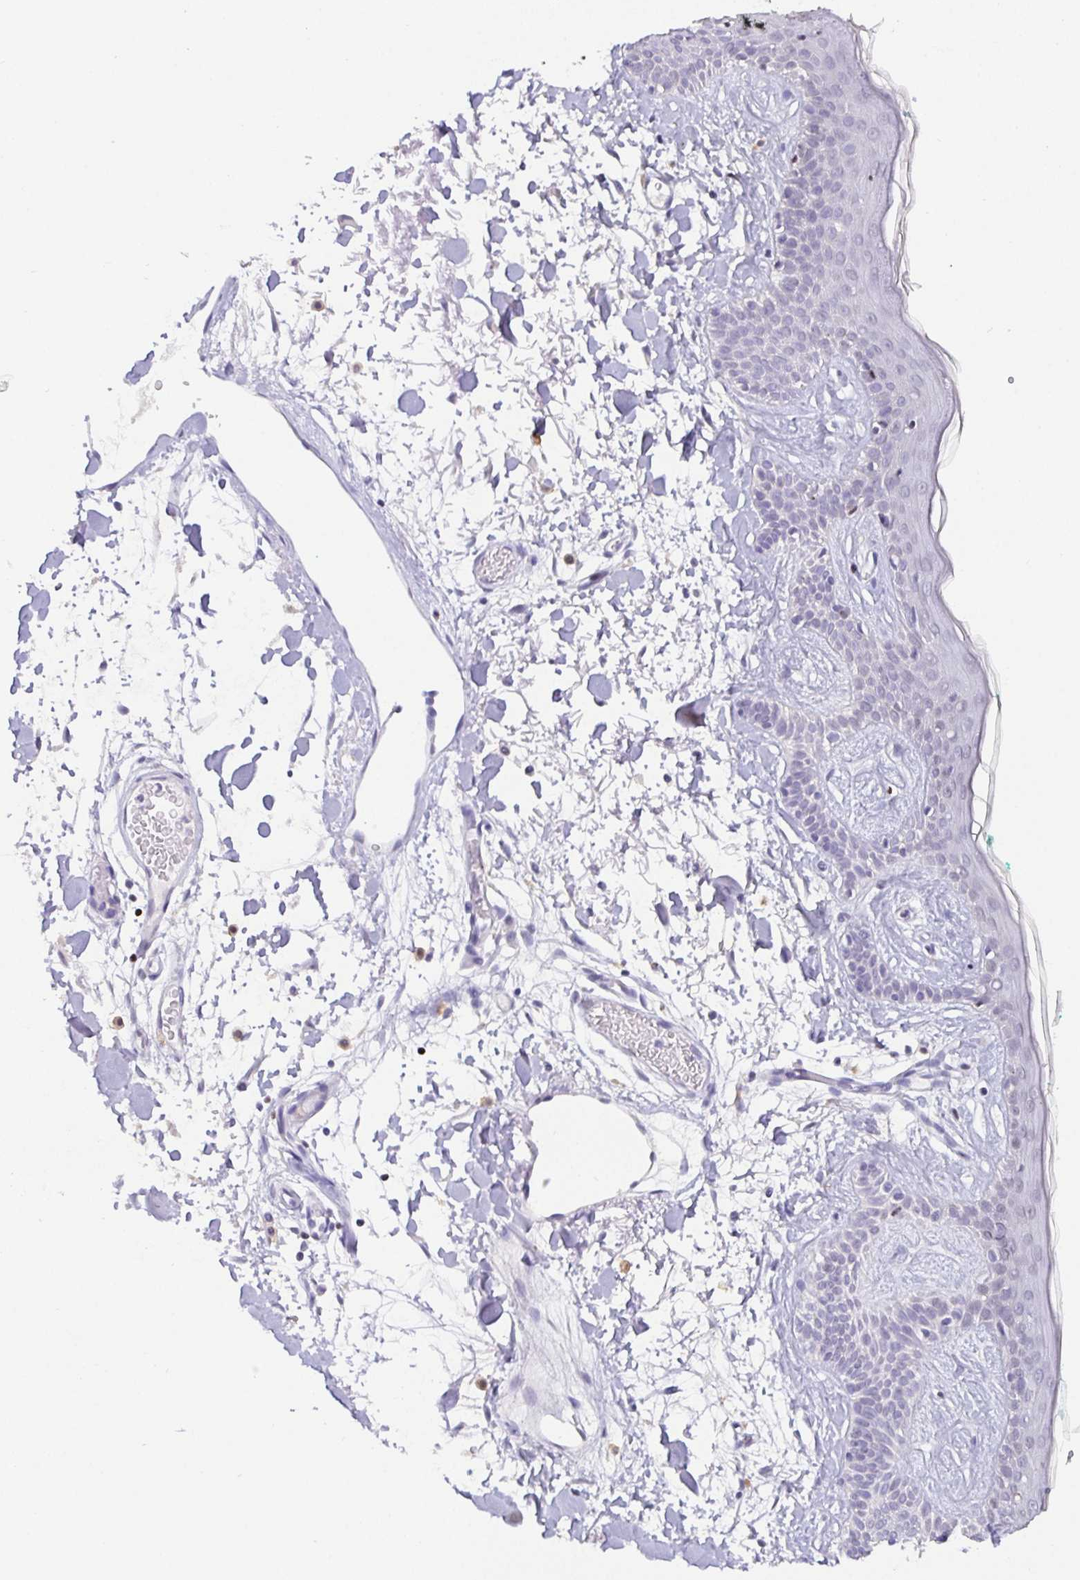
{"staining": {"intensity": "negative", "quantity": "none", "location": "none"}, "tissue": "skin", "cell_type": "Fibroblasts", "image_type": "normal", "snomed": [{"axis": "morphology", "description": "Normal tissue, NOS"}, {"axis": "topography", "description": "Skin"}], "caption": "DAB immunohistochemical staining of benign skin reveals no significant staining in fibroblasts.", "gene": "SATB1", "patient": {"sex": "male", "age": 79}}